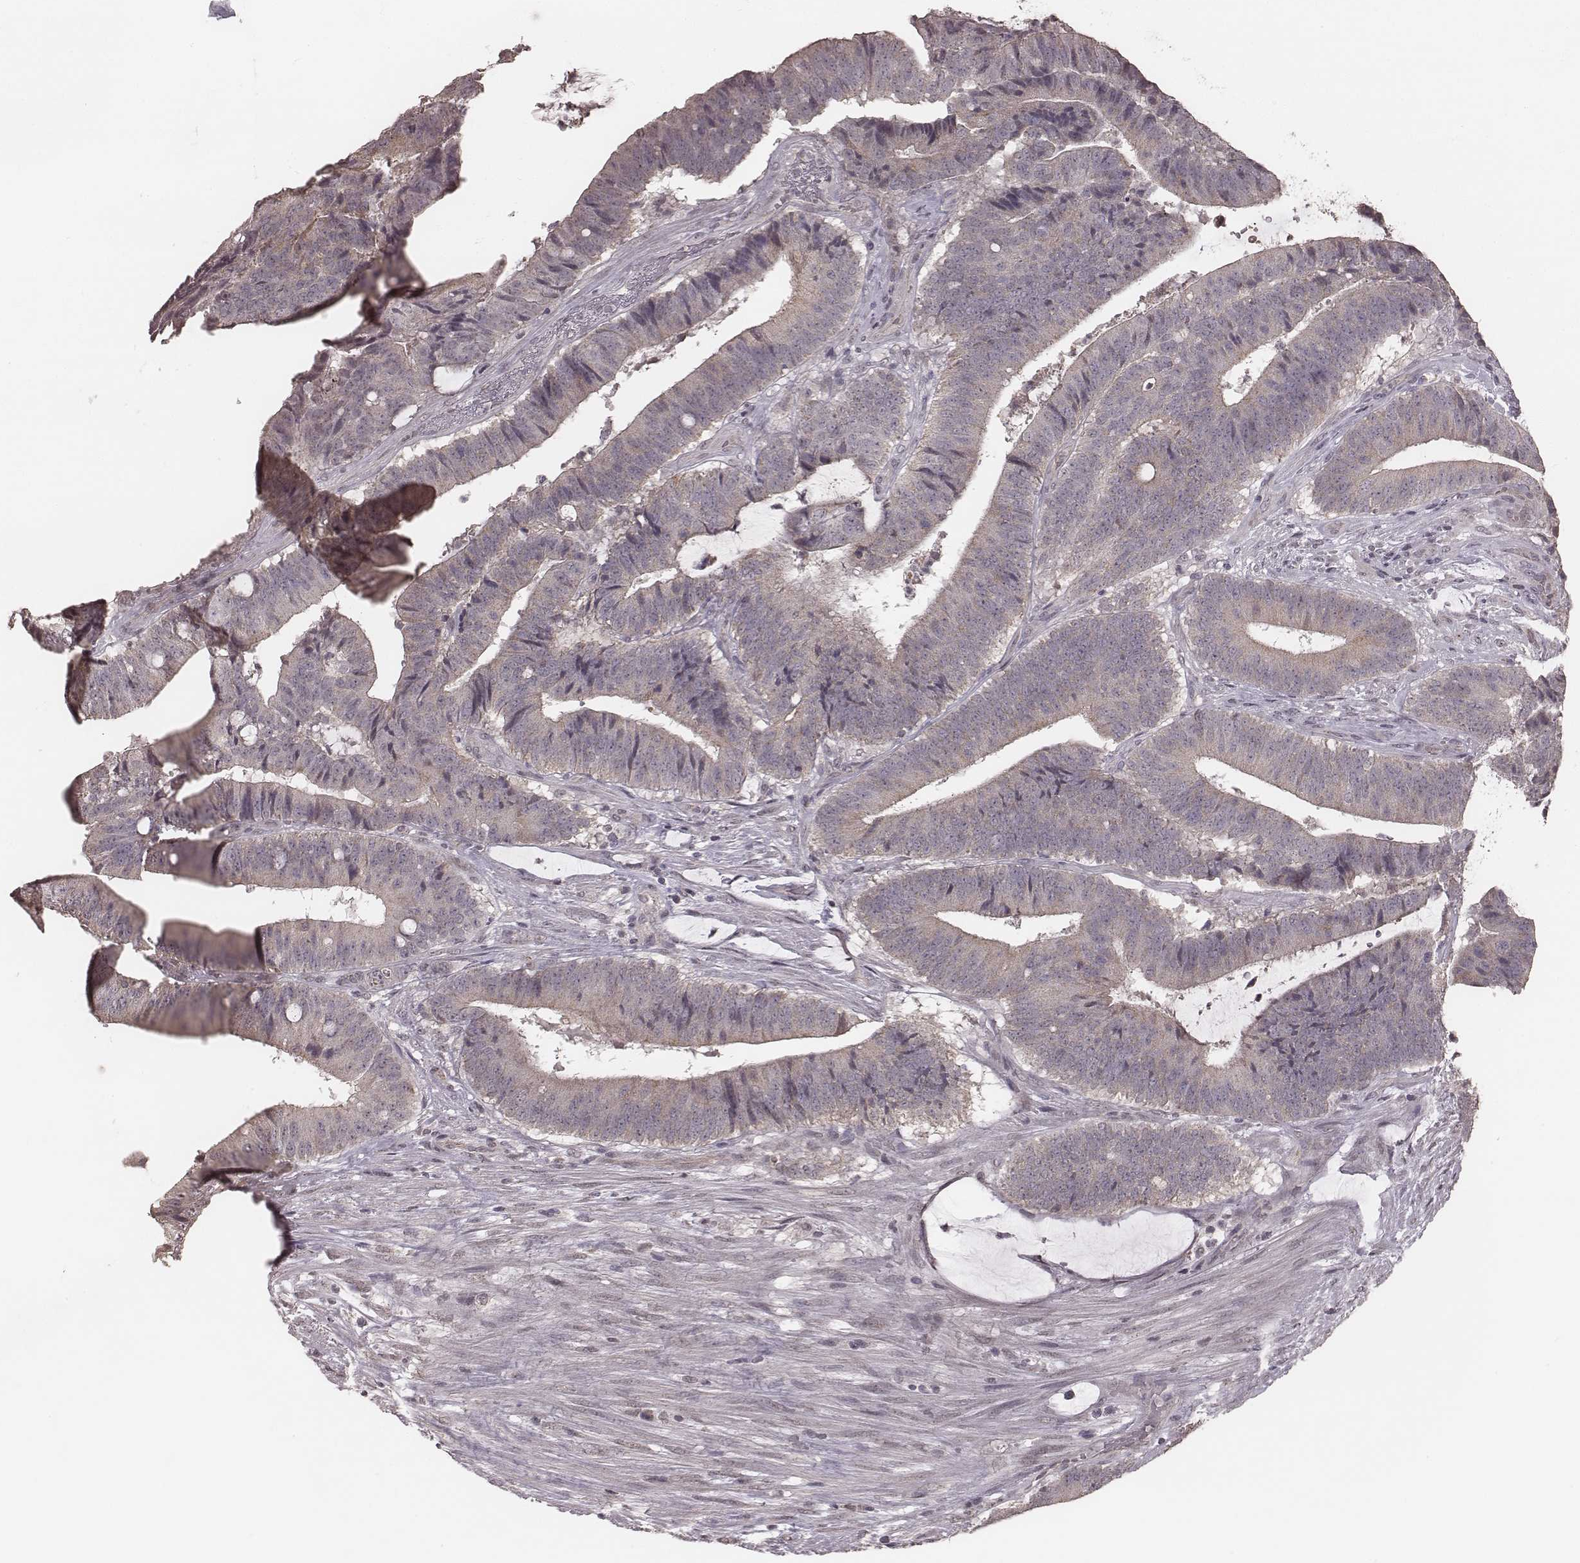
{"staining": {"intensity": "negative", "quantity": "none", "location": "none"}, "tissue": "colorectal cancer", "cell_type": "Tumor cells", "image_type": "cancer", "snomed": [{"axis": "morphology", "description": "Adenocarcinoma, NOS"}, {"axis": "topography", "description": "Colon"}], "caption": "Tumor cells show no significant protein staining in adenocarcinoma (colorectal).", "gene": "SLC7A4", "patient": {"sex": "female", "age": 43}}